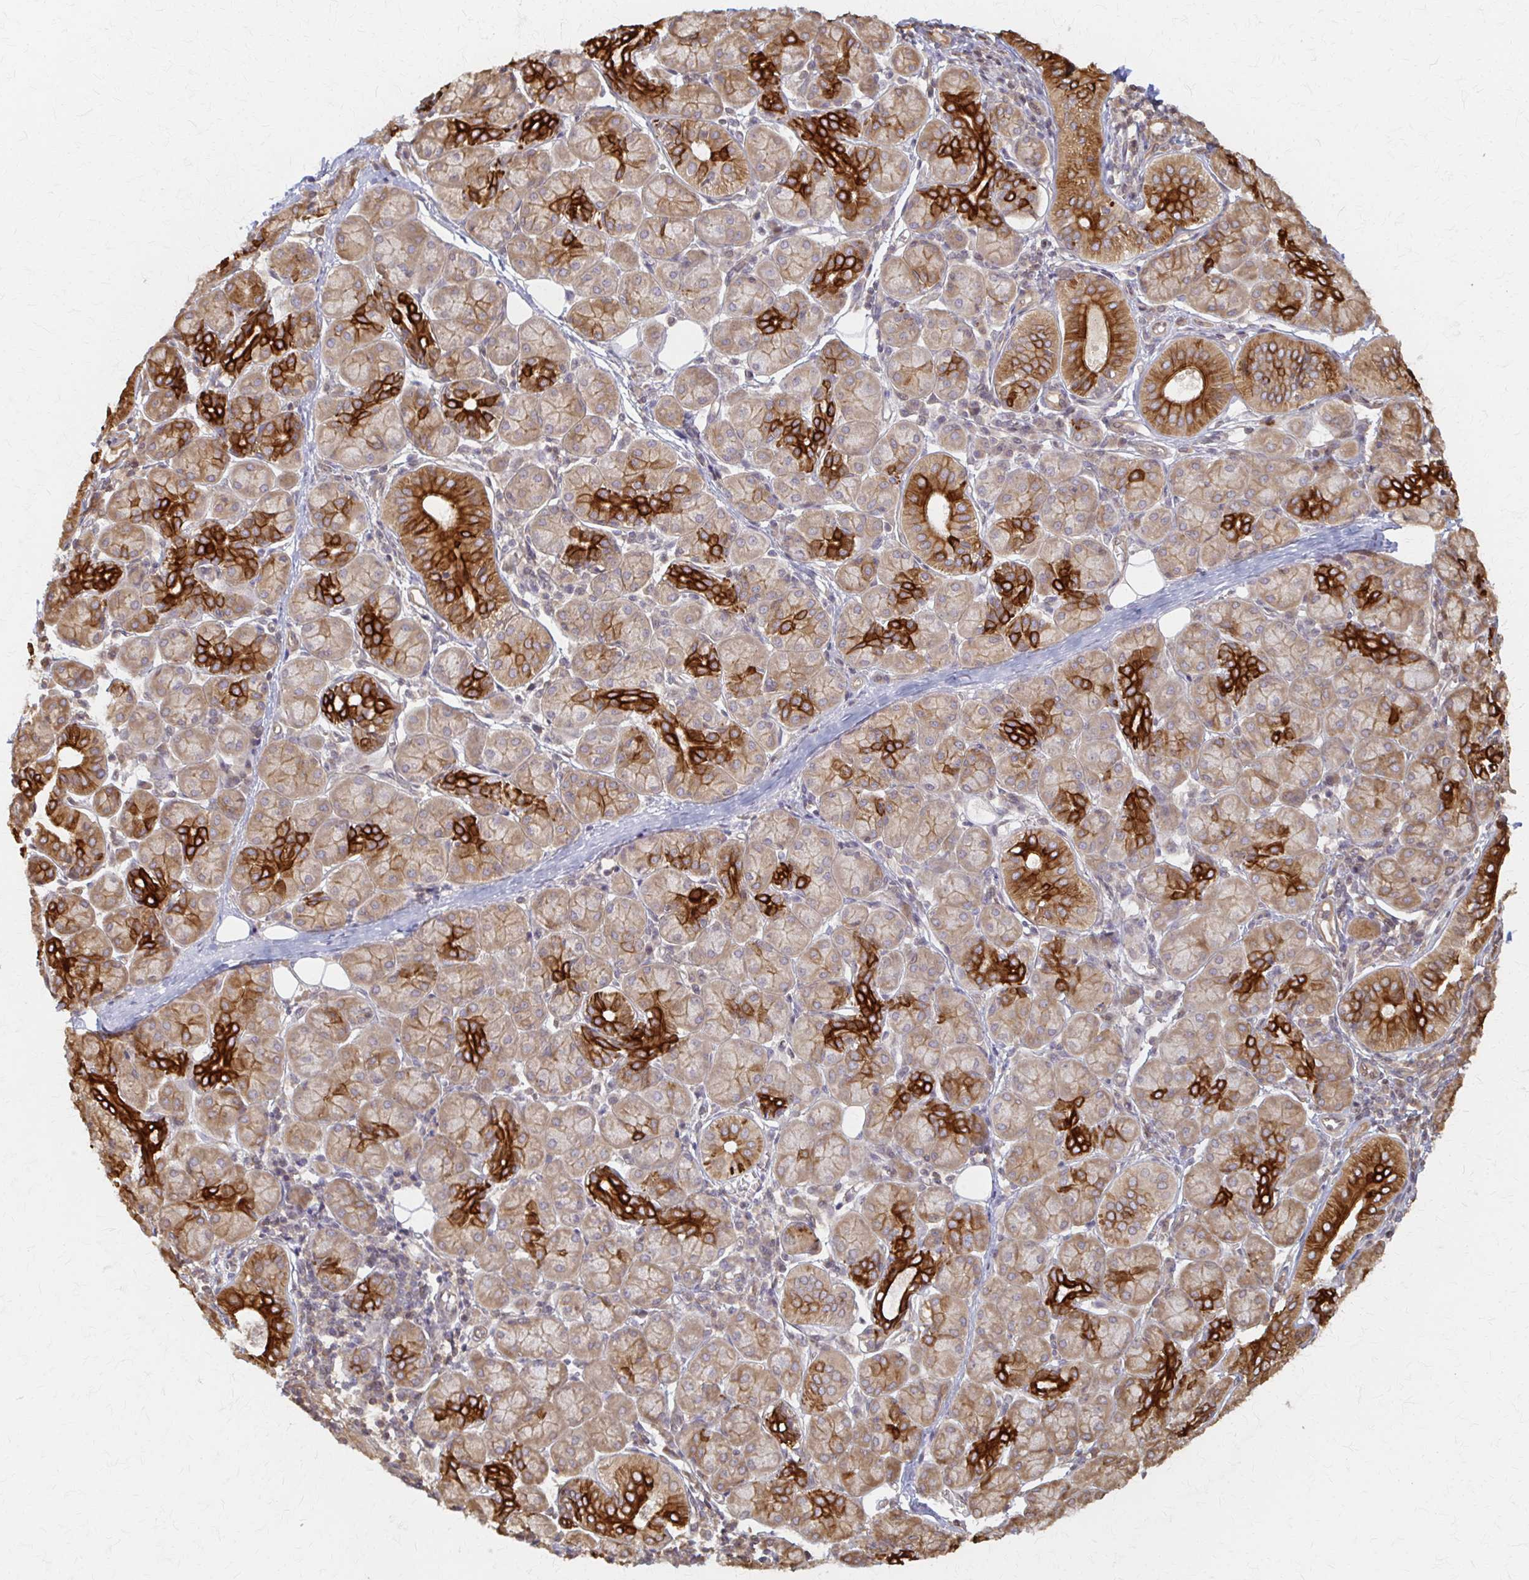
{"staining": {"intensity": "strong", "quantity": "25%-75%", "location": "cytoplasmic/membranous"}, "tissue": "salivary gland", "cell_type": "Glandular cells", "image_type": "normal", "snomed": [{"axis": "morphology", "description": "Normal tissue, NOS"}, {"axis": "morphology", "description": "Inflammation, NOS"}, {"axis": "topography", "description": "Lymph node"}, {"axis": "topography", "description": "Salivary gland"}], "caption": "IHC (DAB) staining of benign salivary gland shows strong cytoplasmic/membranous protein positivity in about 25%-75% of glandular cells.", "gene": "ARHGAP35", "patient": {"sex": "male", "age": 3}}